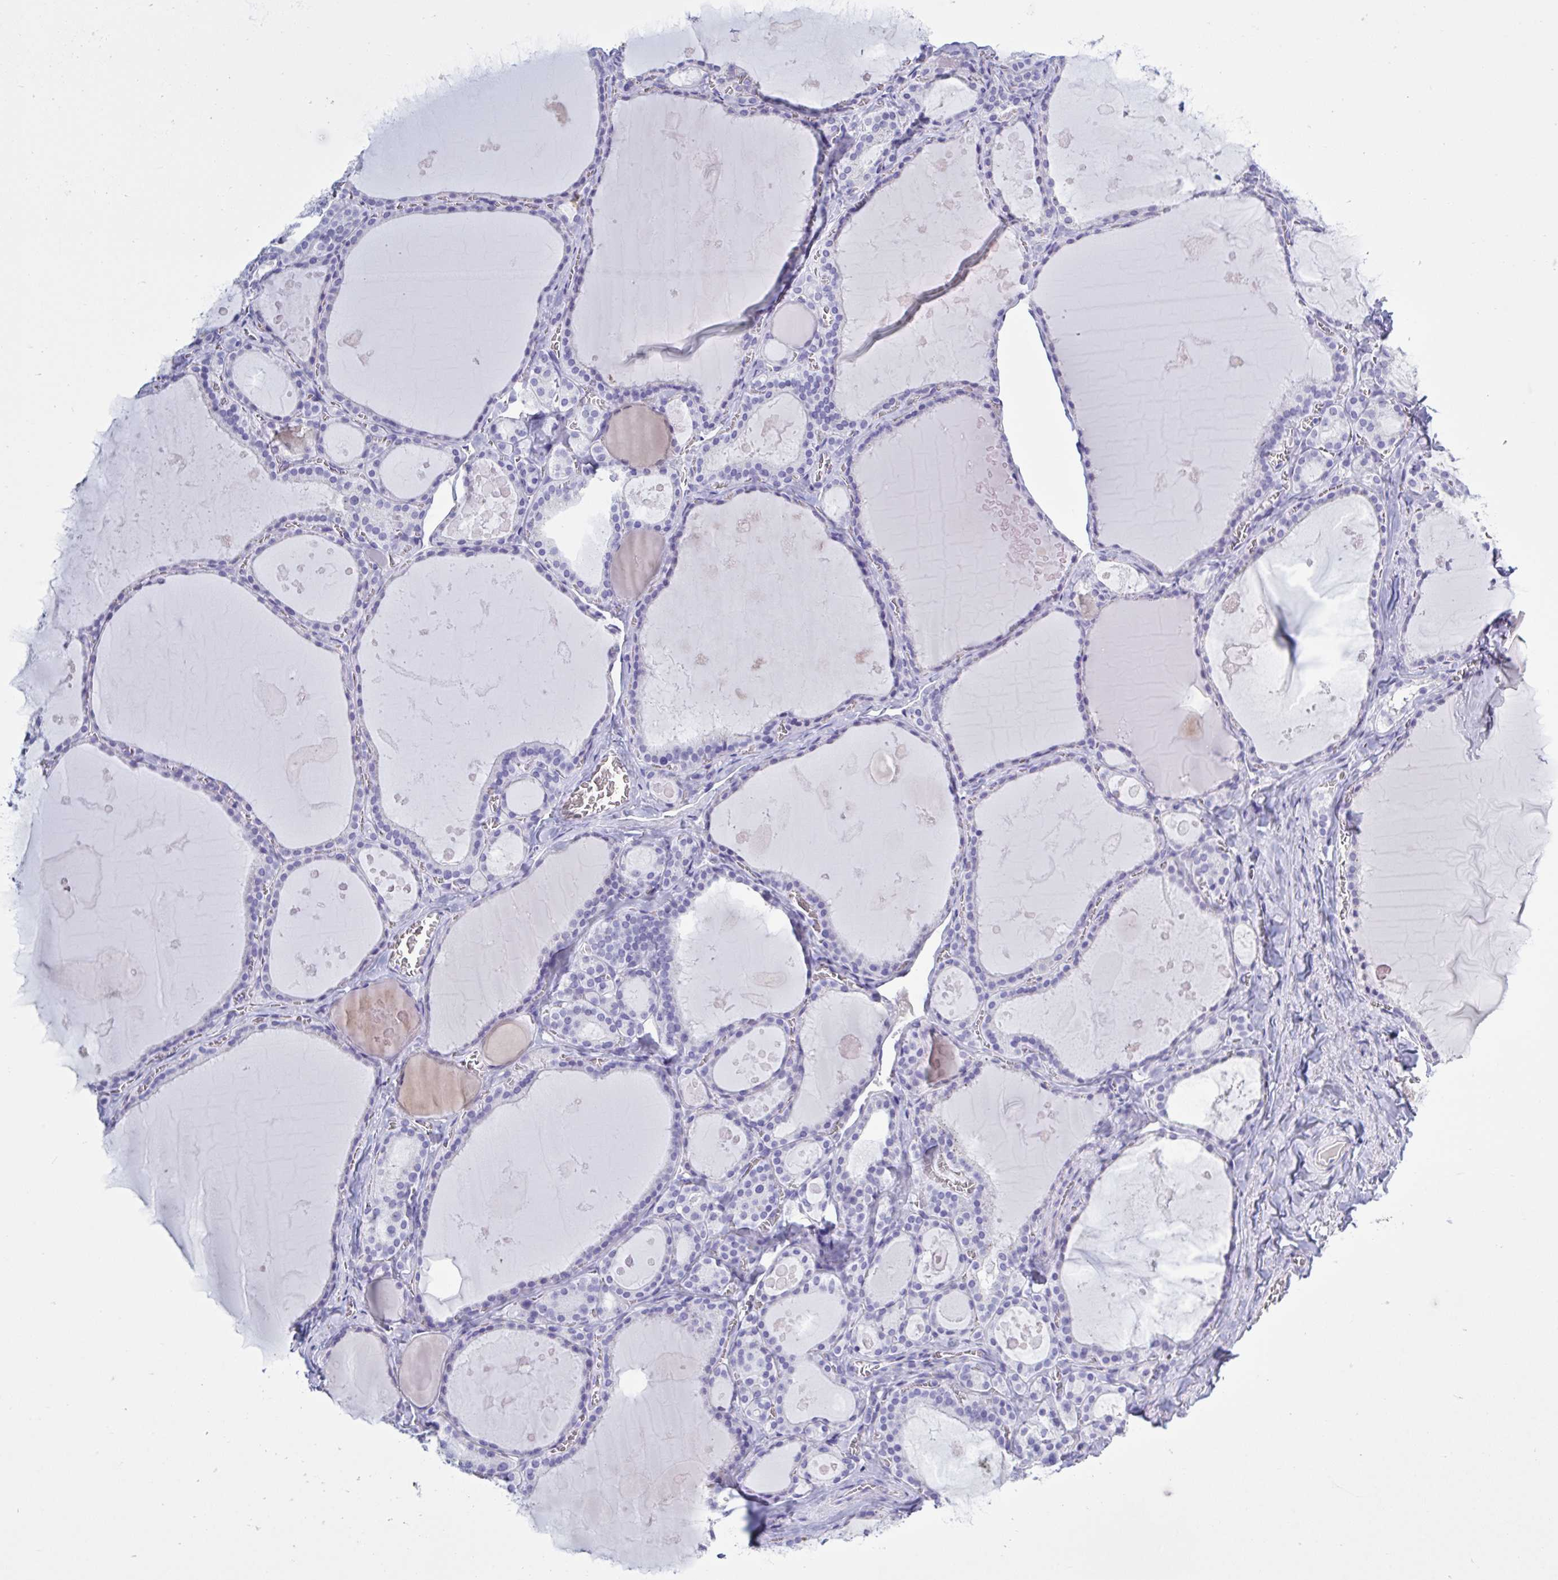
{"staining": {"intensity": "negative", "quantity": "none", "location": "none"}, "tissue": "thyroid gland", "cell_type": "Glandular cells", "image_type": "normal", "snomed": [{"axis": "morphology", "description": "Normal tissue, NOS"}, {"axis": "topography", "description": "Thyroid gland"}], "caption": "Immunohistochemical staining of normal thyroid gland shows no significant positivity in glandular cells.", "gene": "USP35", "patient": {"sex": "male", "age": 56}}